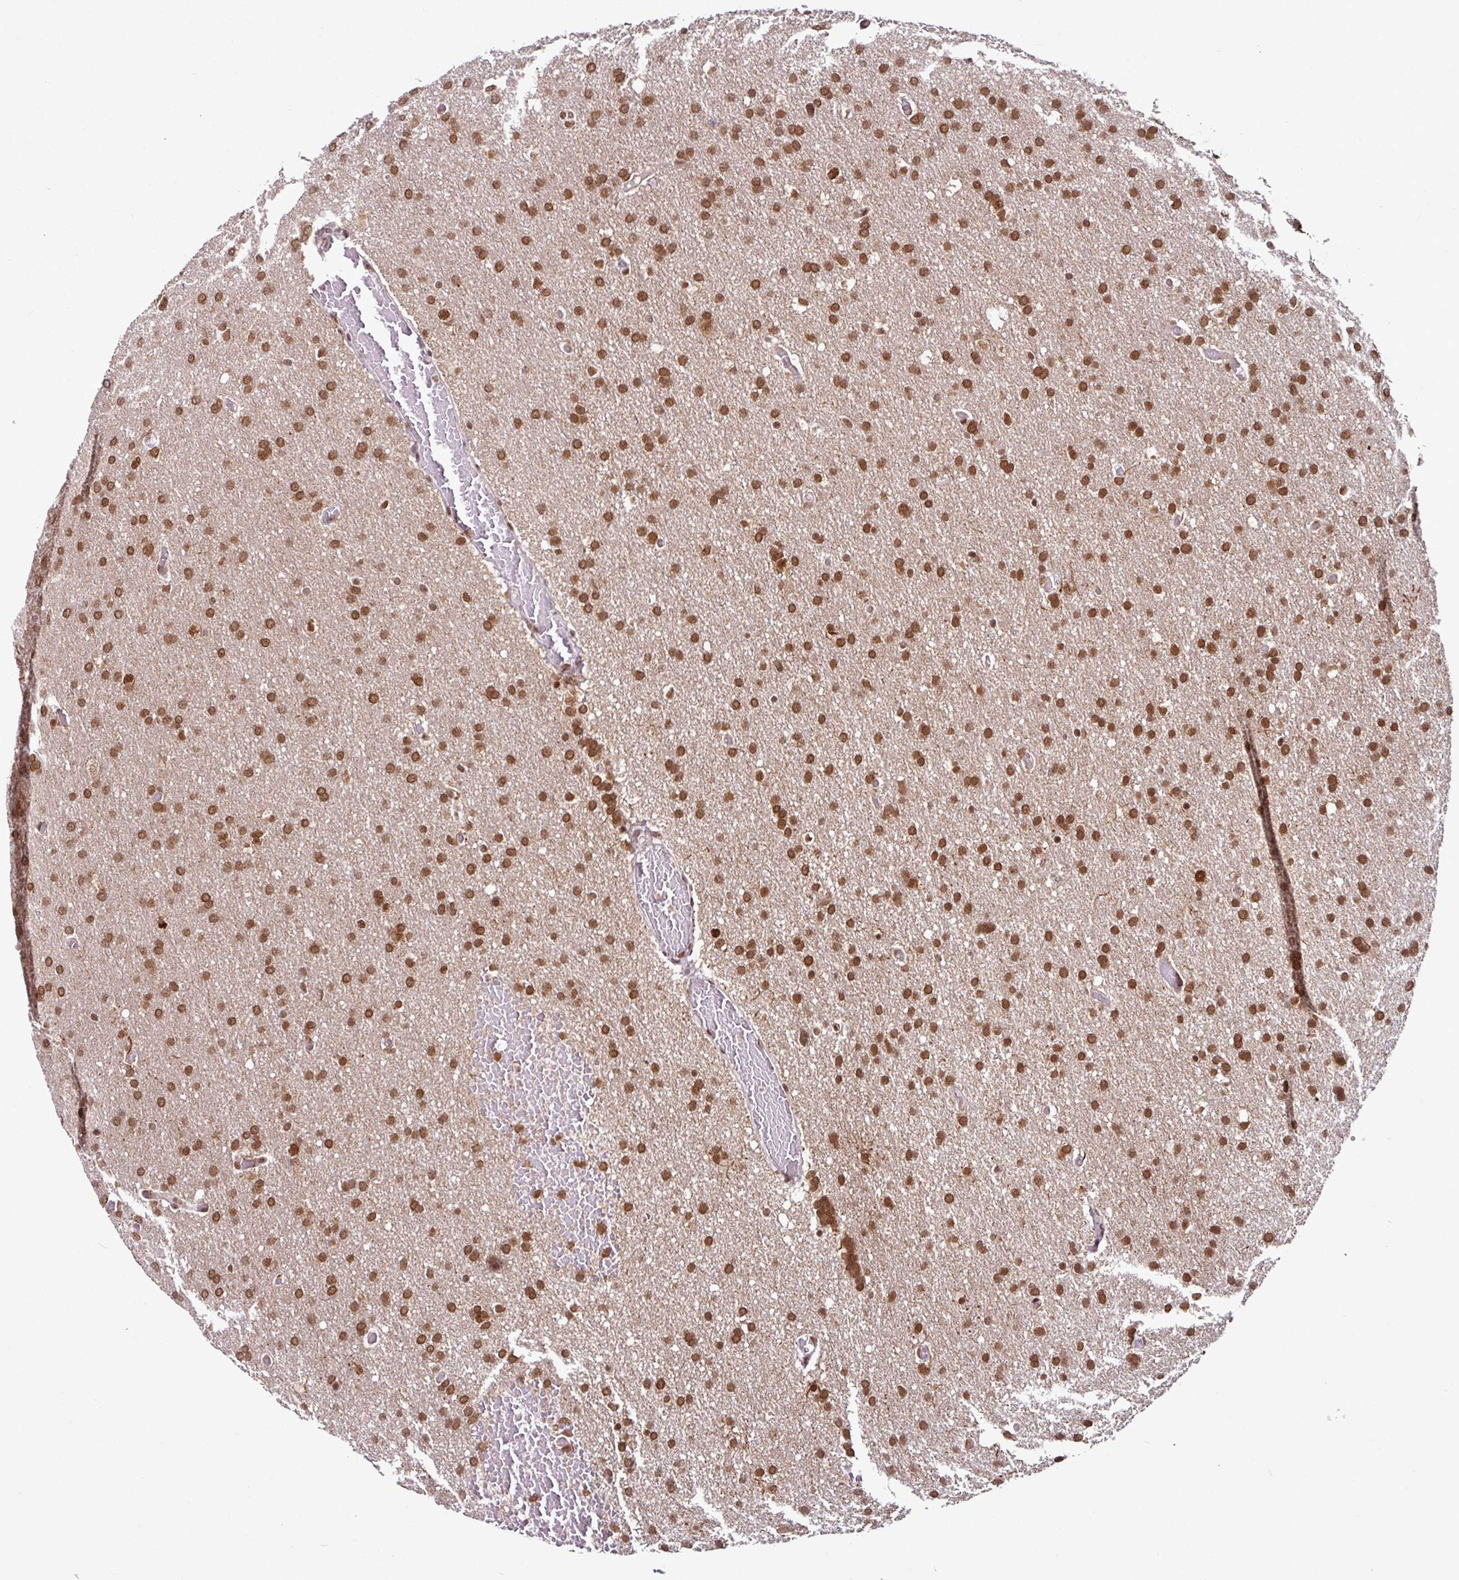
{"staining": {"intensity": "moderate", "quantity": ">75%", "location": "nuclear"}, "tissue": "glioma", "cell_type": "Tumor cells", "image_type": "cancer", "snomed": [{"axis": "morphology", "description": "Glioma, malignant, High grade"}, {"axis": "topography", "description": "Cerebral cortex"}], "caption": "A medium amount of moderate nuclear staining is present in approximately >75% of tumor cells in malignant glioma (high-grade) tissue.", "gene": "MORF4L2", "patient": {"sex": "female", "age": 36}}